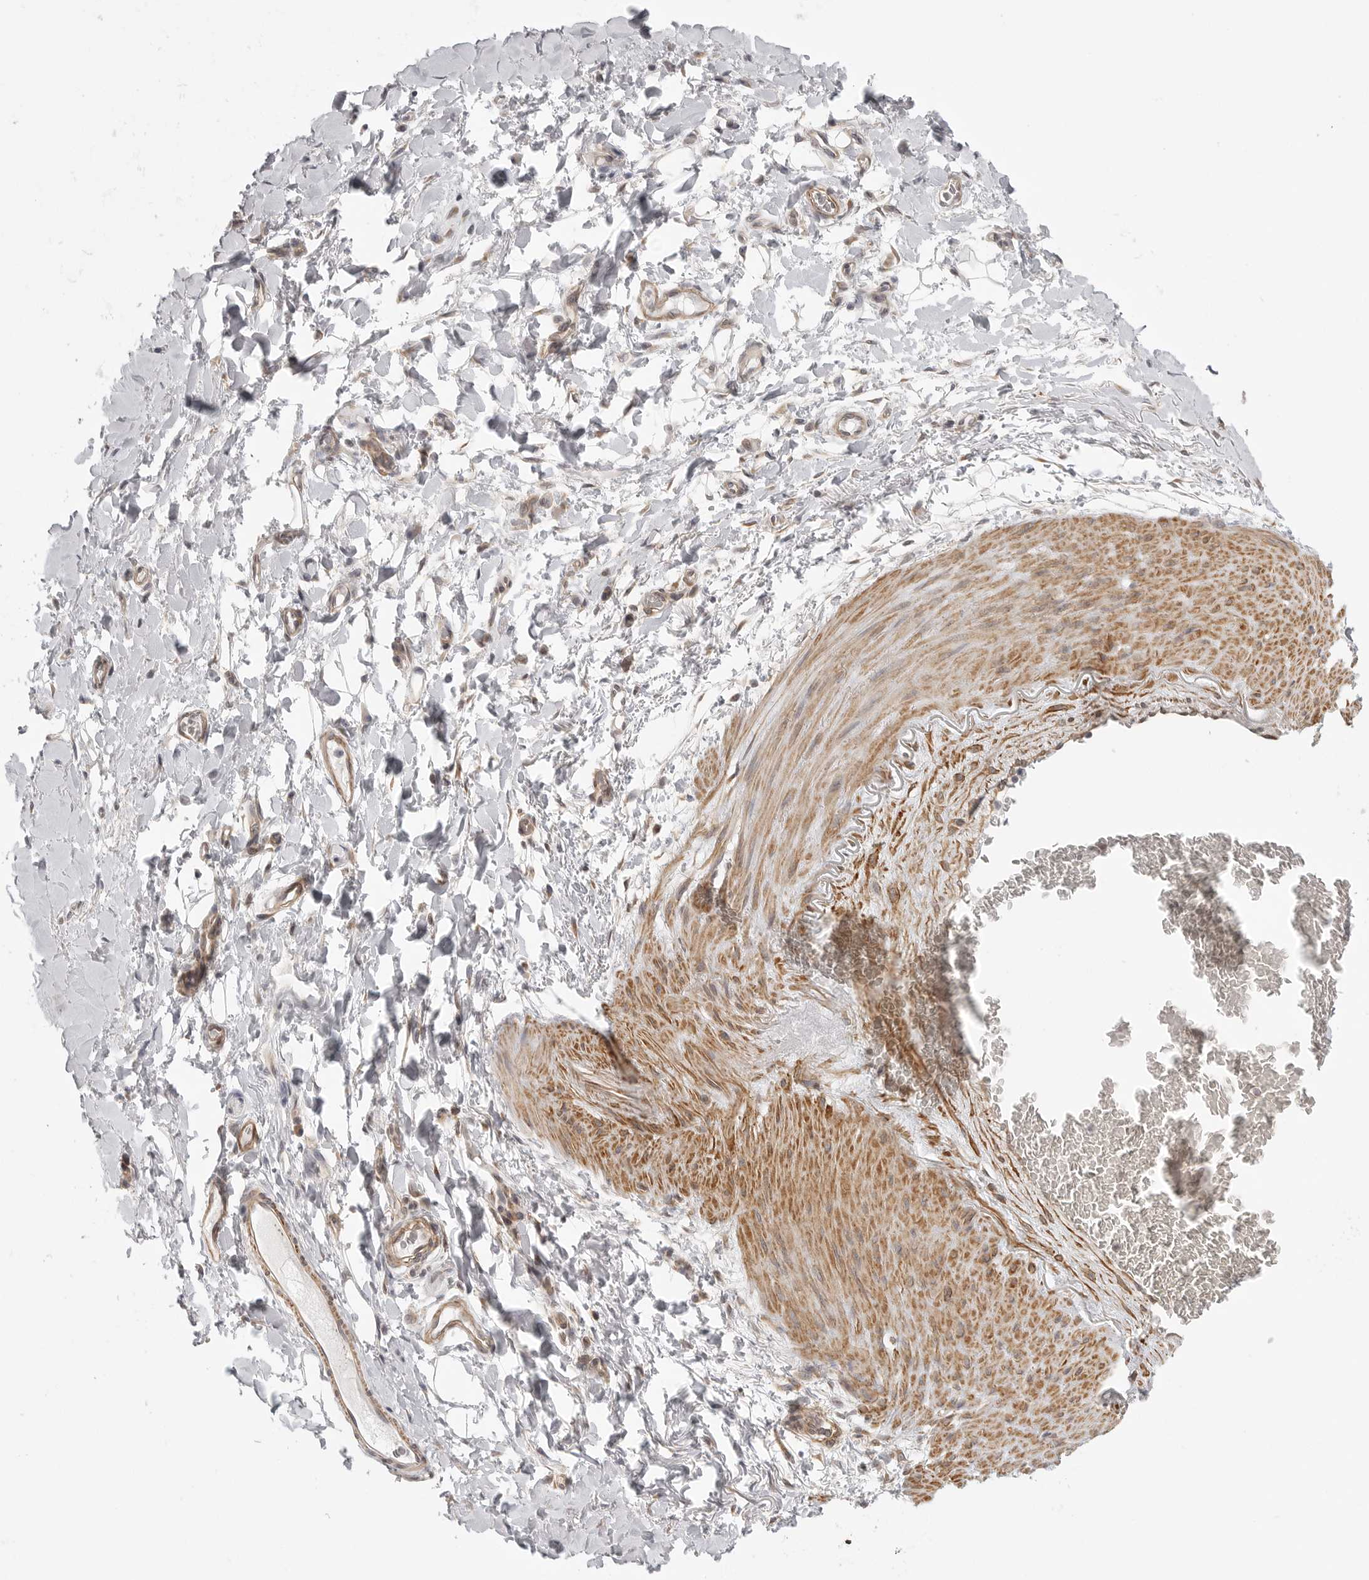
{"staining": {"intensity": "negative", "quantity": "none", "location": "none"}, "tissue": "adipose tissue", "cell_type": "Adipocytes", "image_type": "normal", "snomed": [{"axis": "morphology", "description": "Normal tissue, NOS"}, {"axis": "morphology", "description": "Adenocarcinoma, NOS"}, {"axis": "topography", "description": "Esophagus"}], "caption": "A high-resolution micrograph shows immunohistochemistry (IHC) staining of unremarkable adipose tissue, which shows no significant staining in adipocytes.", "gene": "CERS2", "patient": {"sex": "male", "age": 62}}